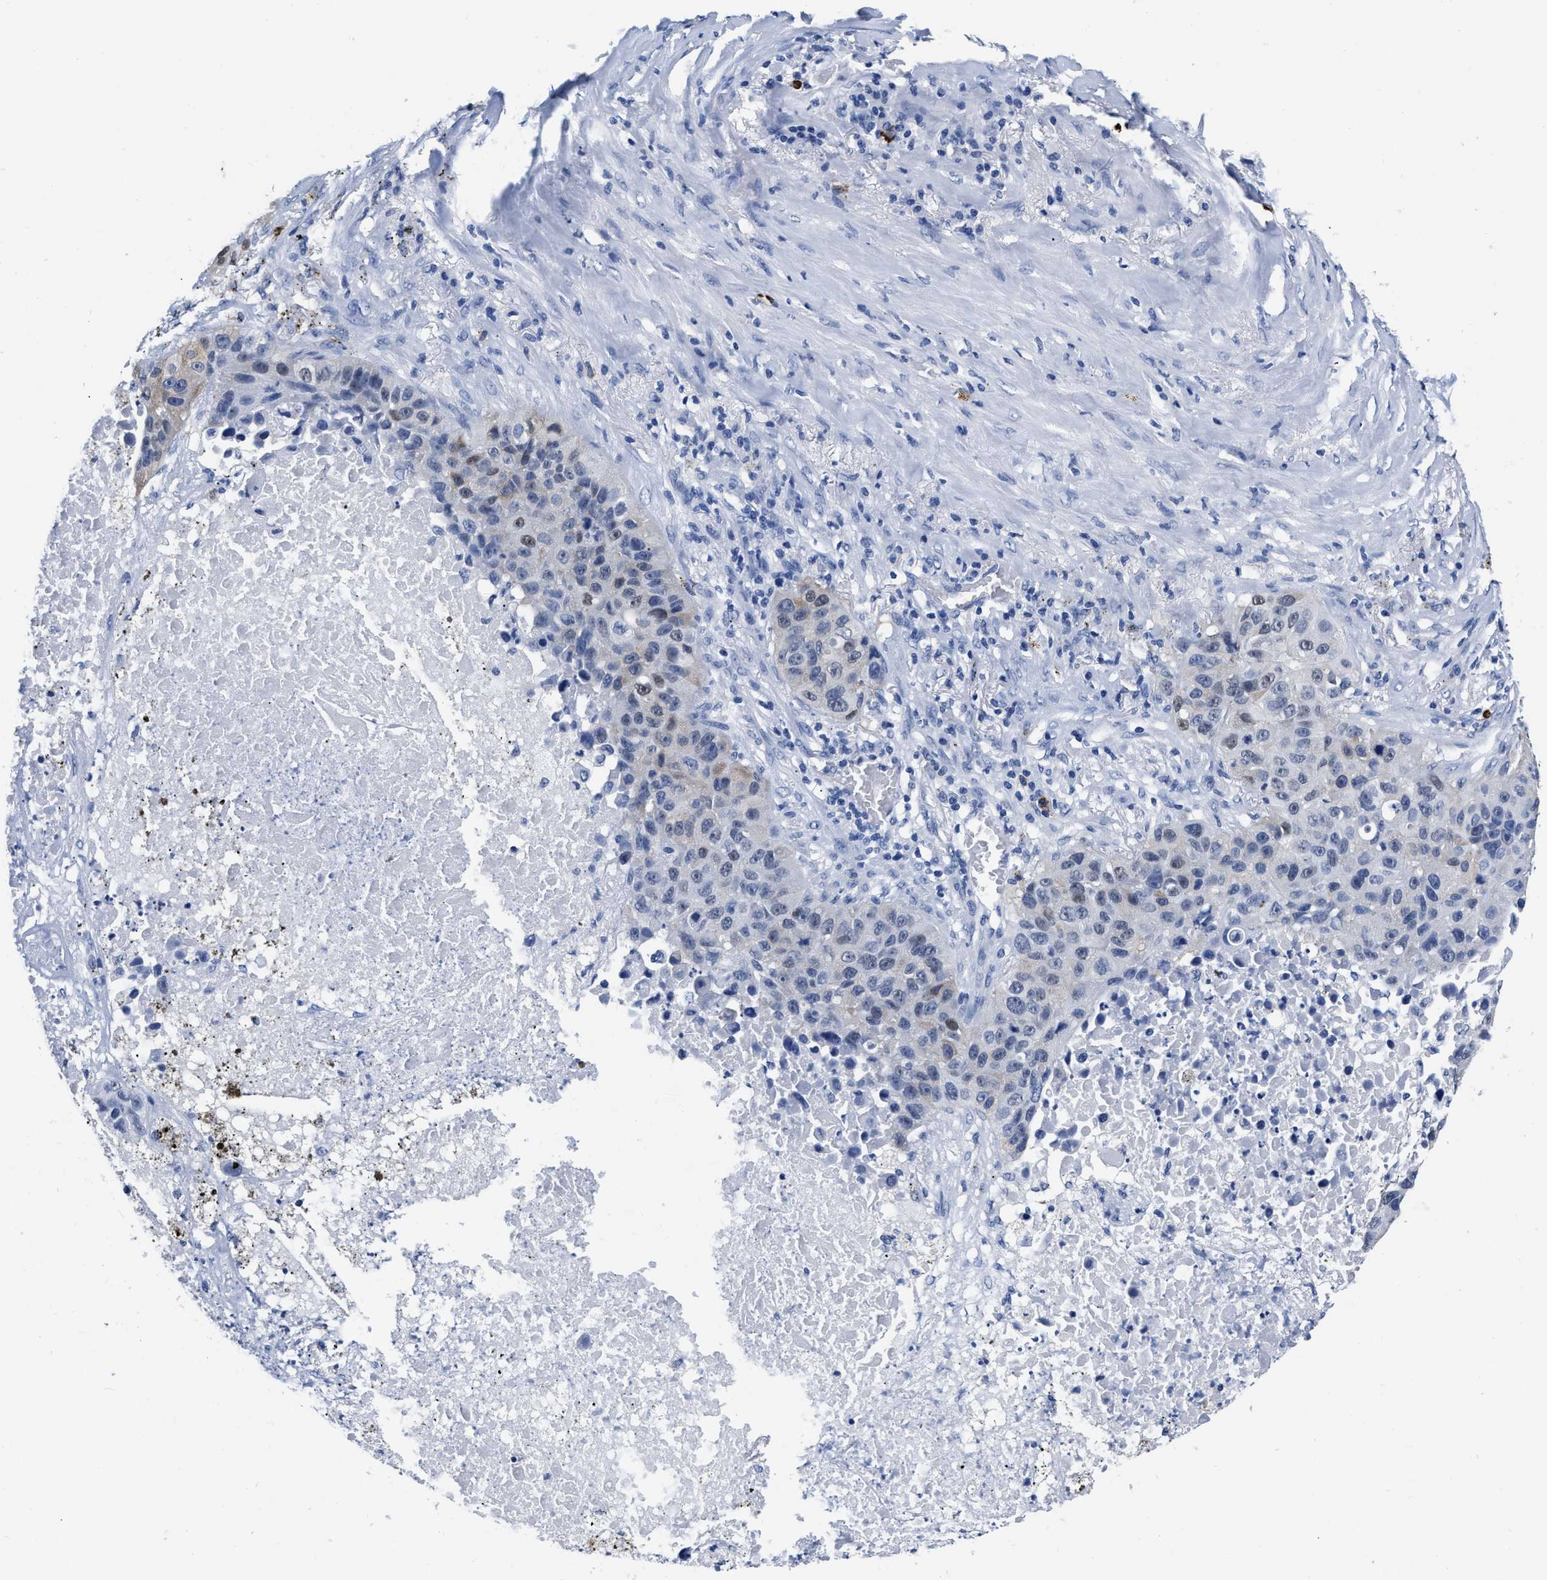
{"staining": {"intensity": "weak", "quantity": "<25%", "location": "nuclear"}, "tissue": "lung cancer", "cell_type": "Tumor cells", "image_type": "cancer", "snomed": [{"axis": "morphology", "description": "Squamous cell carcinoma, NOS"}, {"axis": "topography", "description": "Lung"}], "caption": "Lung squamous cell carcinoma was stained to show a protein in brown. There is no significant expression in tumor cells.", "gene": "CER1", "patient": {"sex": "male", "age": 57}}